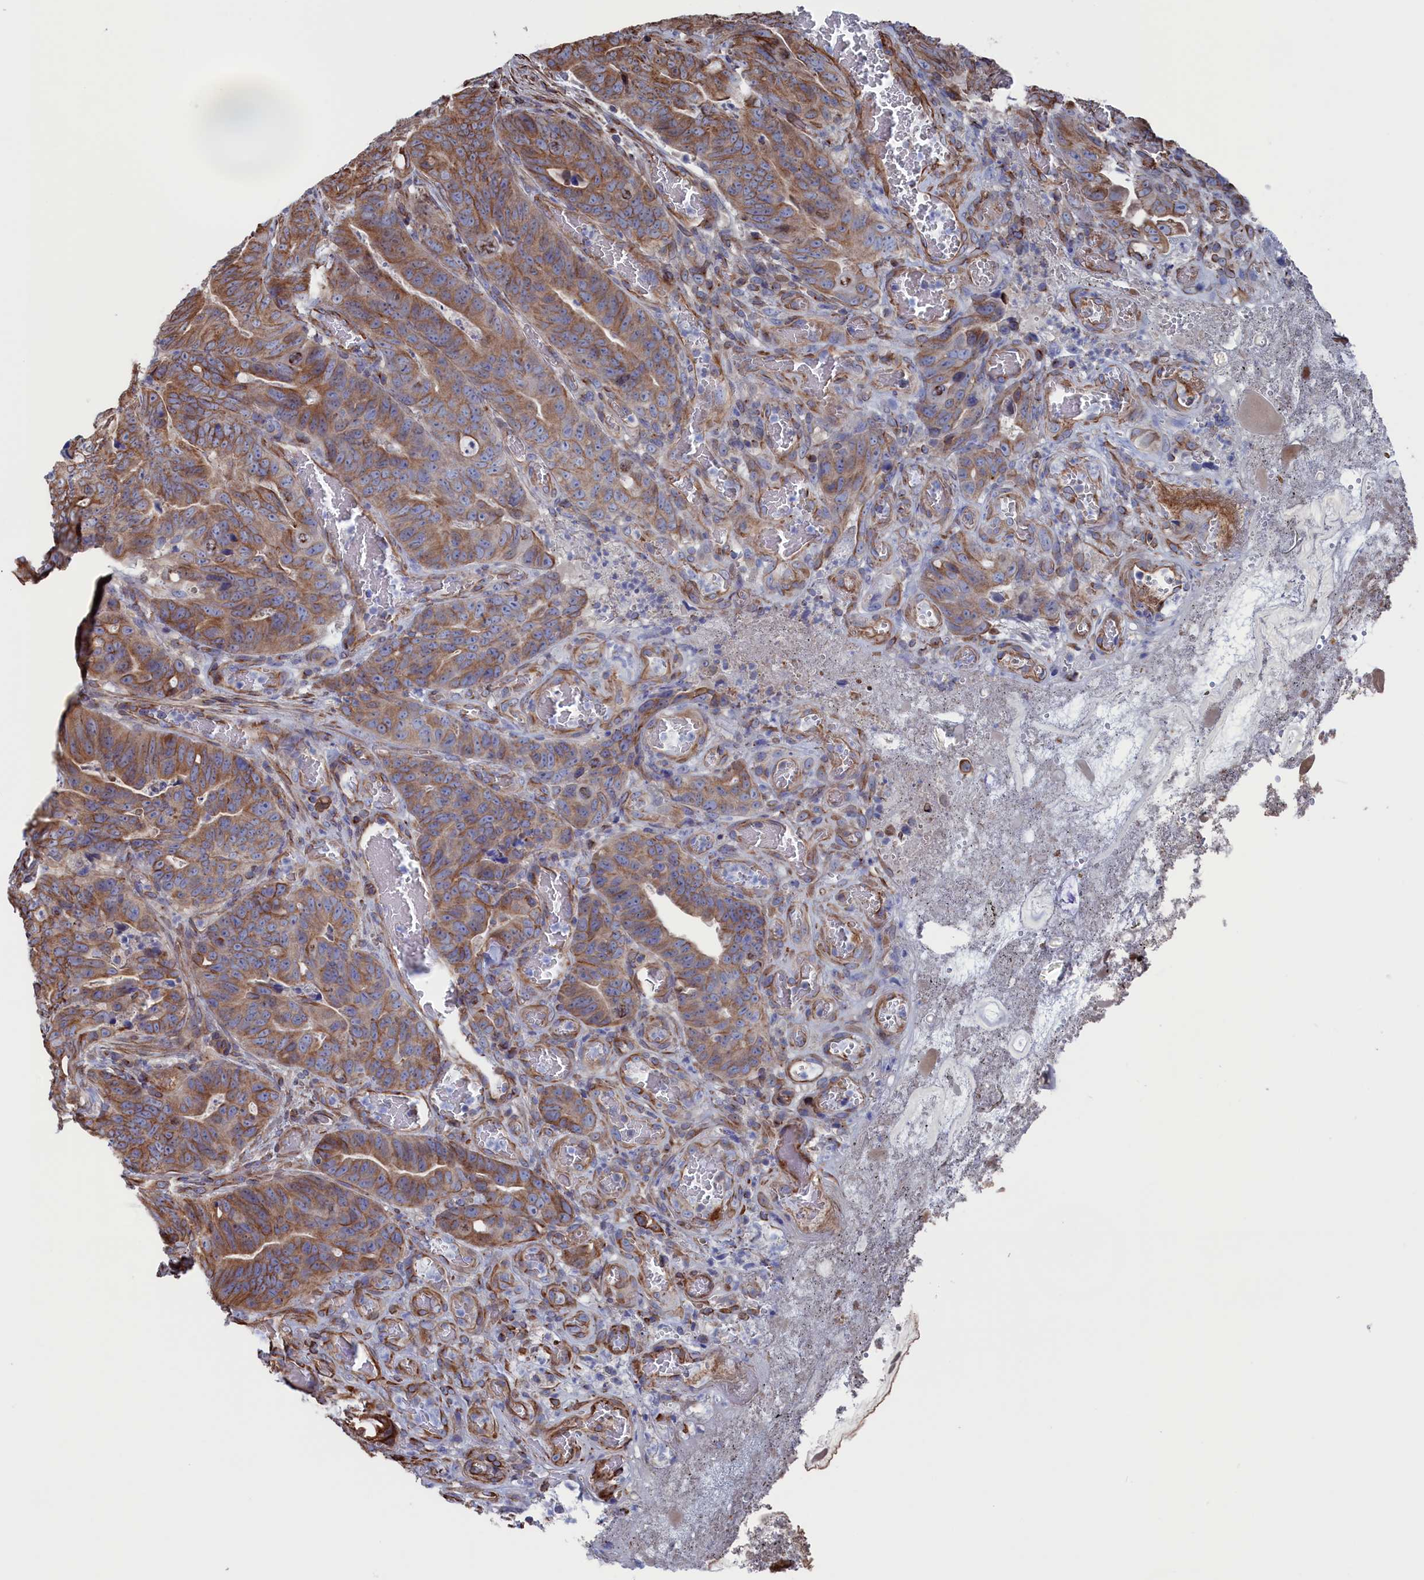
{"staining": {"intensity": "moderate", "quantity": ">75%", "location": "cytoplasmic/membranous"}, "tissue": "colorectal cancer", "cell_type": "Tumor cells", "image_type": "cancer", "snomed": [{"axis": "morphology", "description": "Adenocarcinoma, NOS"}, {"axis": "topography", "description": "Colon"}], "caption": "Colorectal cancer tissue shows moderate cytoplasmic/membranous expression in approximately >75% of tumor cells, visualized by immunohistochemistry. The protein is stained brown, and the nuclei are stained in blue (DAB IHC with brightfield microscopy, high magnification).", "gene": "NUTF2", "patient": {"sex": "female", "age": 82}}